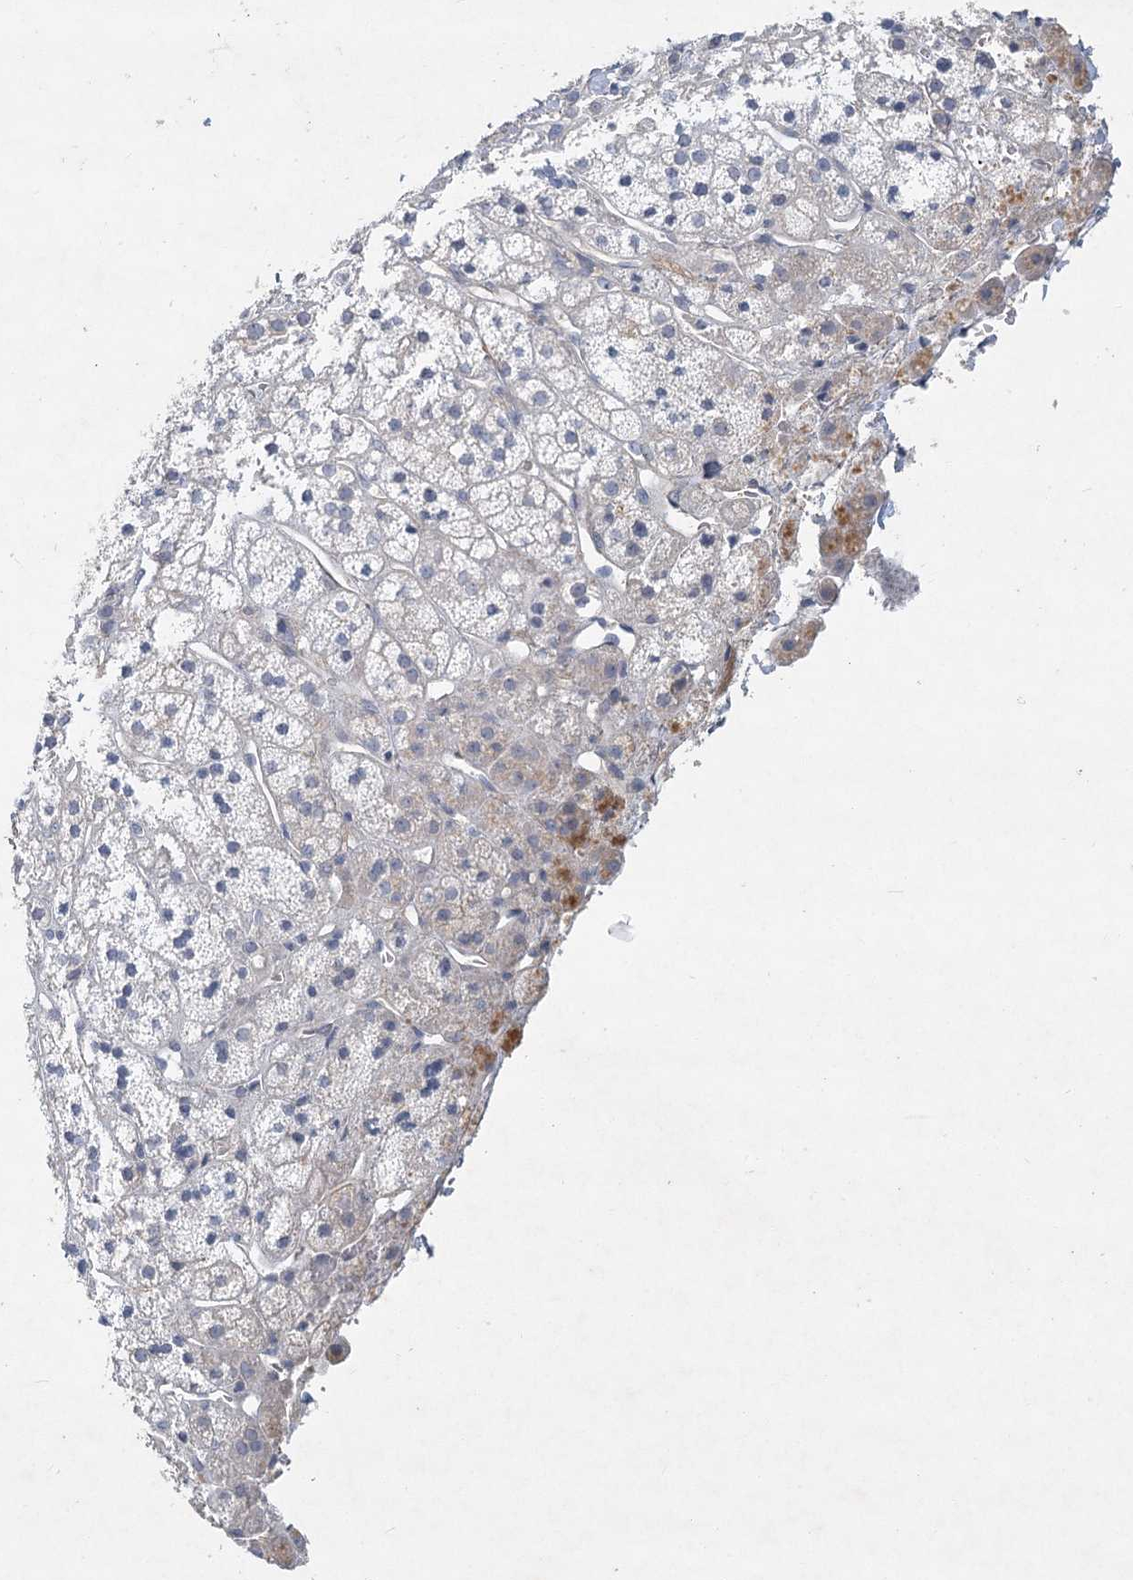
{"staining": {"intensity": "moderate", "quantity": "<25%", "location": "cytoplasmic/membranous"}, "tissue": "adrenal gland", "cell_type": "Glandular cells", "image_type": "normal", "snomed": [{"axis": "morphology", "description": "Normal tissue, NOS"}, {"axis": "topography", "description": "Adrenal gland"}], "caption": "Brown immunohistochemical staining in benign human adrenal gland displays moderate cytoplasmic/membranous expression in approximately <25% of glandular cells.", "gene": "DNMBP", "patient": {"sex": "male", "age": 56}}